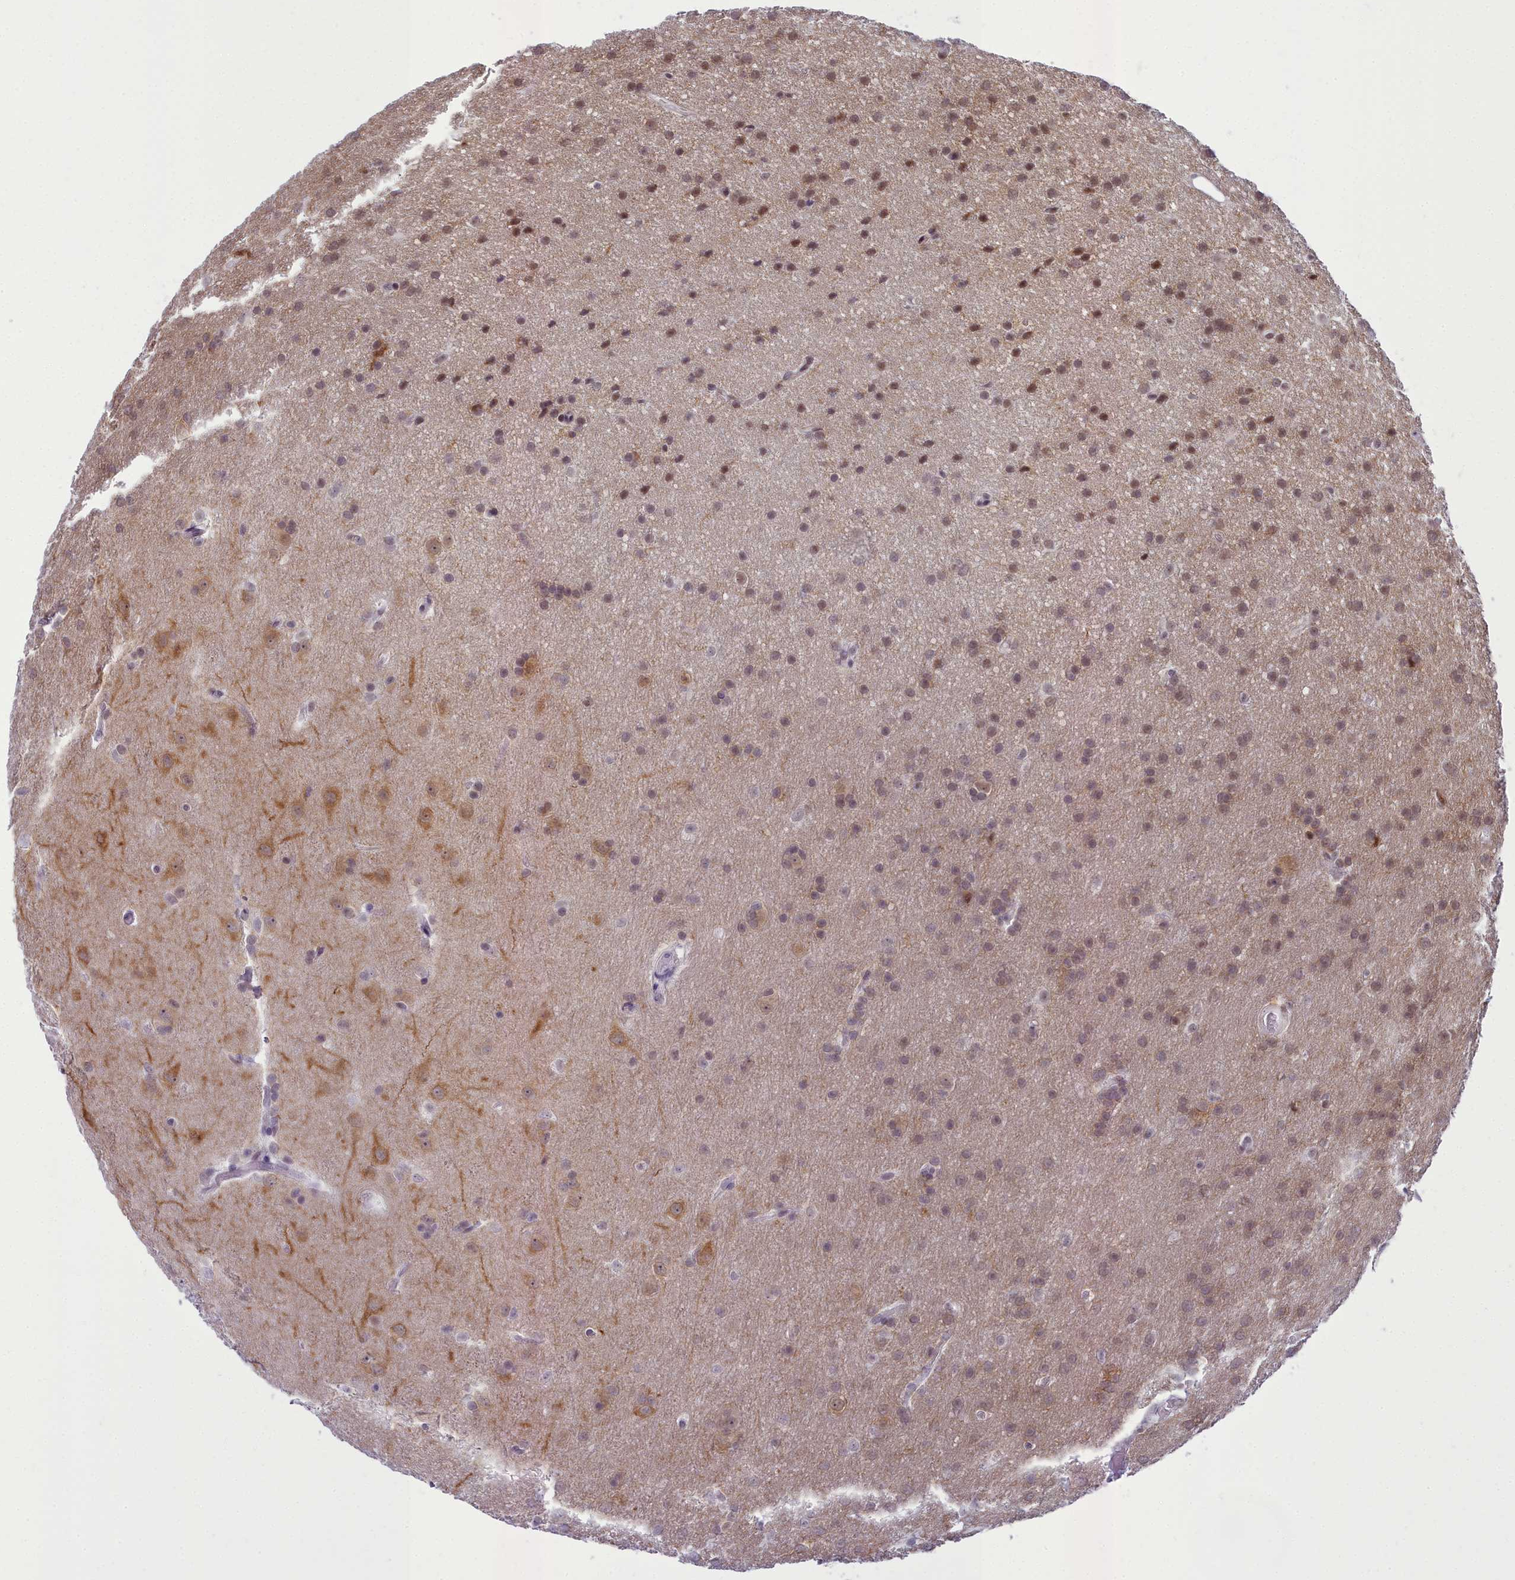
{"staining": {"intensity": "moderate", "quantity": "25%-75%", "location": "nuclear"}, "tissue": "glioma", "cell_type": "Tumor cells", "image_type": "cancer", "snomed": [{"axis": "morphology", "description": "Glioma, malignant, Low grade"}, {"axis": "topography", "description": "Brain"}], "caption": "Malignant low-grade glioma stained with DAB (3,3'-diaminobenzidine) immunohistochemistry reveals medium levels of moderate nuclear expression in about 25%-75% of tumor cells.", "gene": "CEACAM19", "patient": {"sex": "female", "age": 32}}